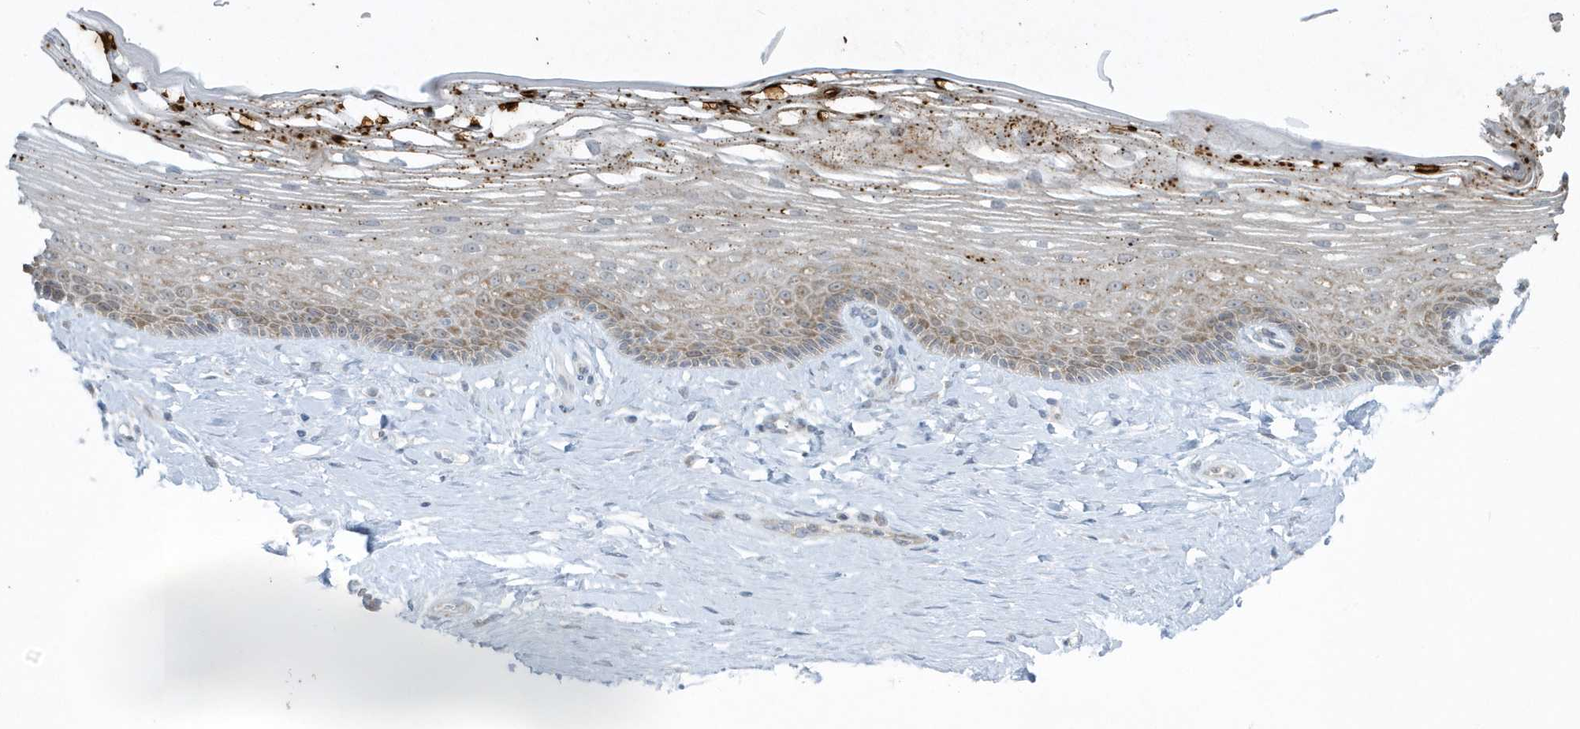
{"staining": {"intensity": "moderate", "quantity": "<25%", "location": "cytoplasmic/membranous"}, "tissue": "vagina", "cell_type": "Squamous epithelial cells", "image_type": "normal", "snomed": [{"axis": "morphology", "description": "Normal tissue, NOS"}, {"axis": "topography", "description": "Vagina"}], "caption": "This is a photomicrograph of IHC staining of normal vagina, which shows moderate expression in the cytoplasmic/membranous of squamous epithelial cells.", "gene": "SCN3A", "patient": {"sex": "female", "age": 46}}